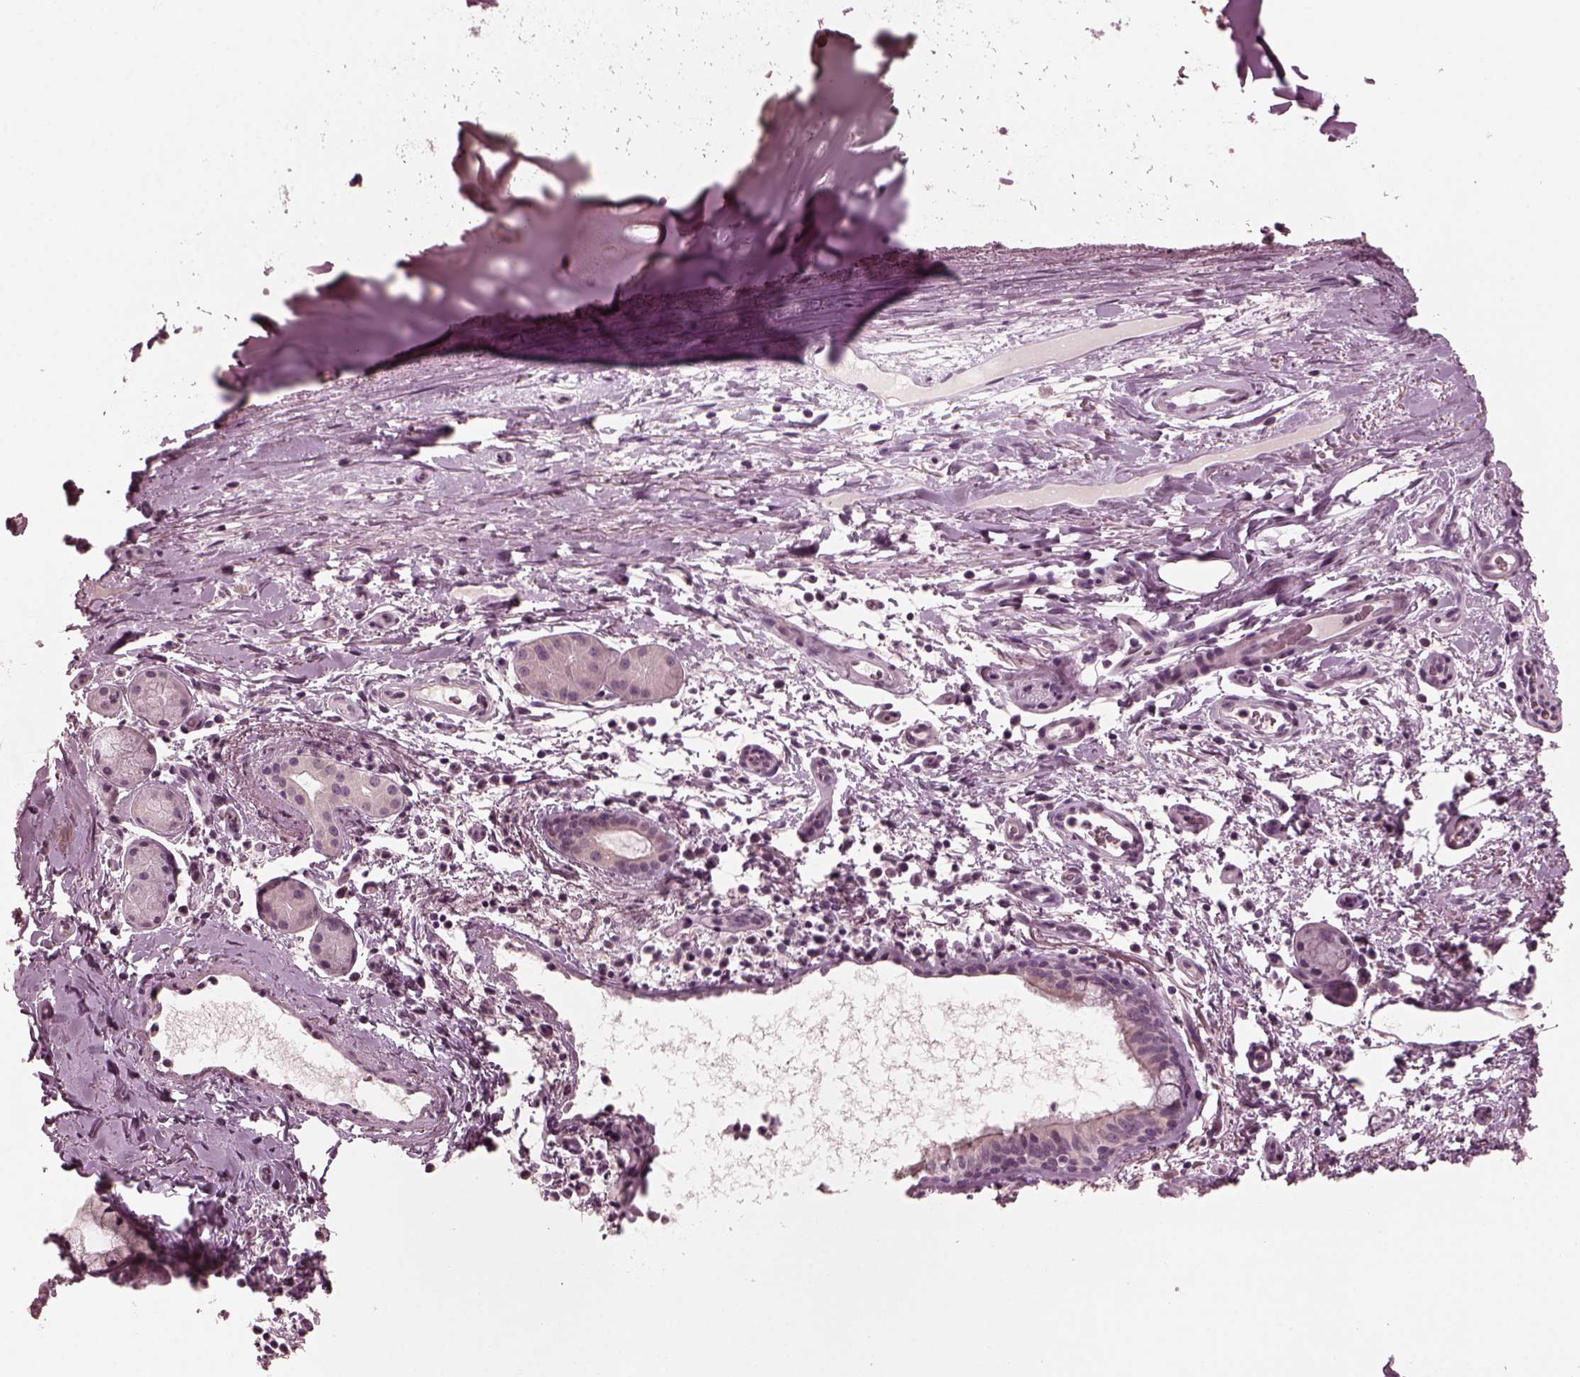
{"staining": {"intensity": "negative", "quantity": "none", "location": "none"}, "tissue": "bronchus", "cell_type": "Respiratory epithelial cells", "image_type": "normal", "snomed": [{"axis": "morphology", "description": "Normal tissue, NOS"}, {"axis": "topography", "description": "Bronchus"}], "caption": "Immunohistochemistry of normal human bronchus demonstrates no expression in respiratory epithelial cells. (DAB immunohistochemistry with hematoxylin counter stain).", "gene": "RCVRN", "patient": {"sex": "female", "age": 64}}